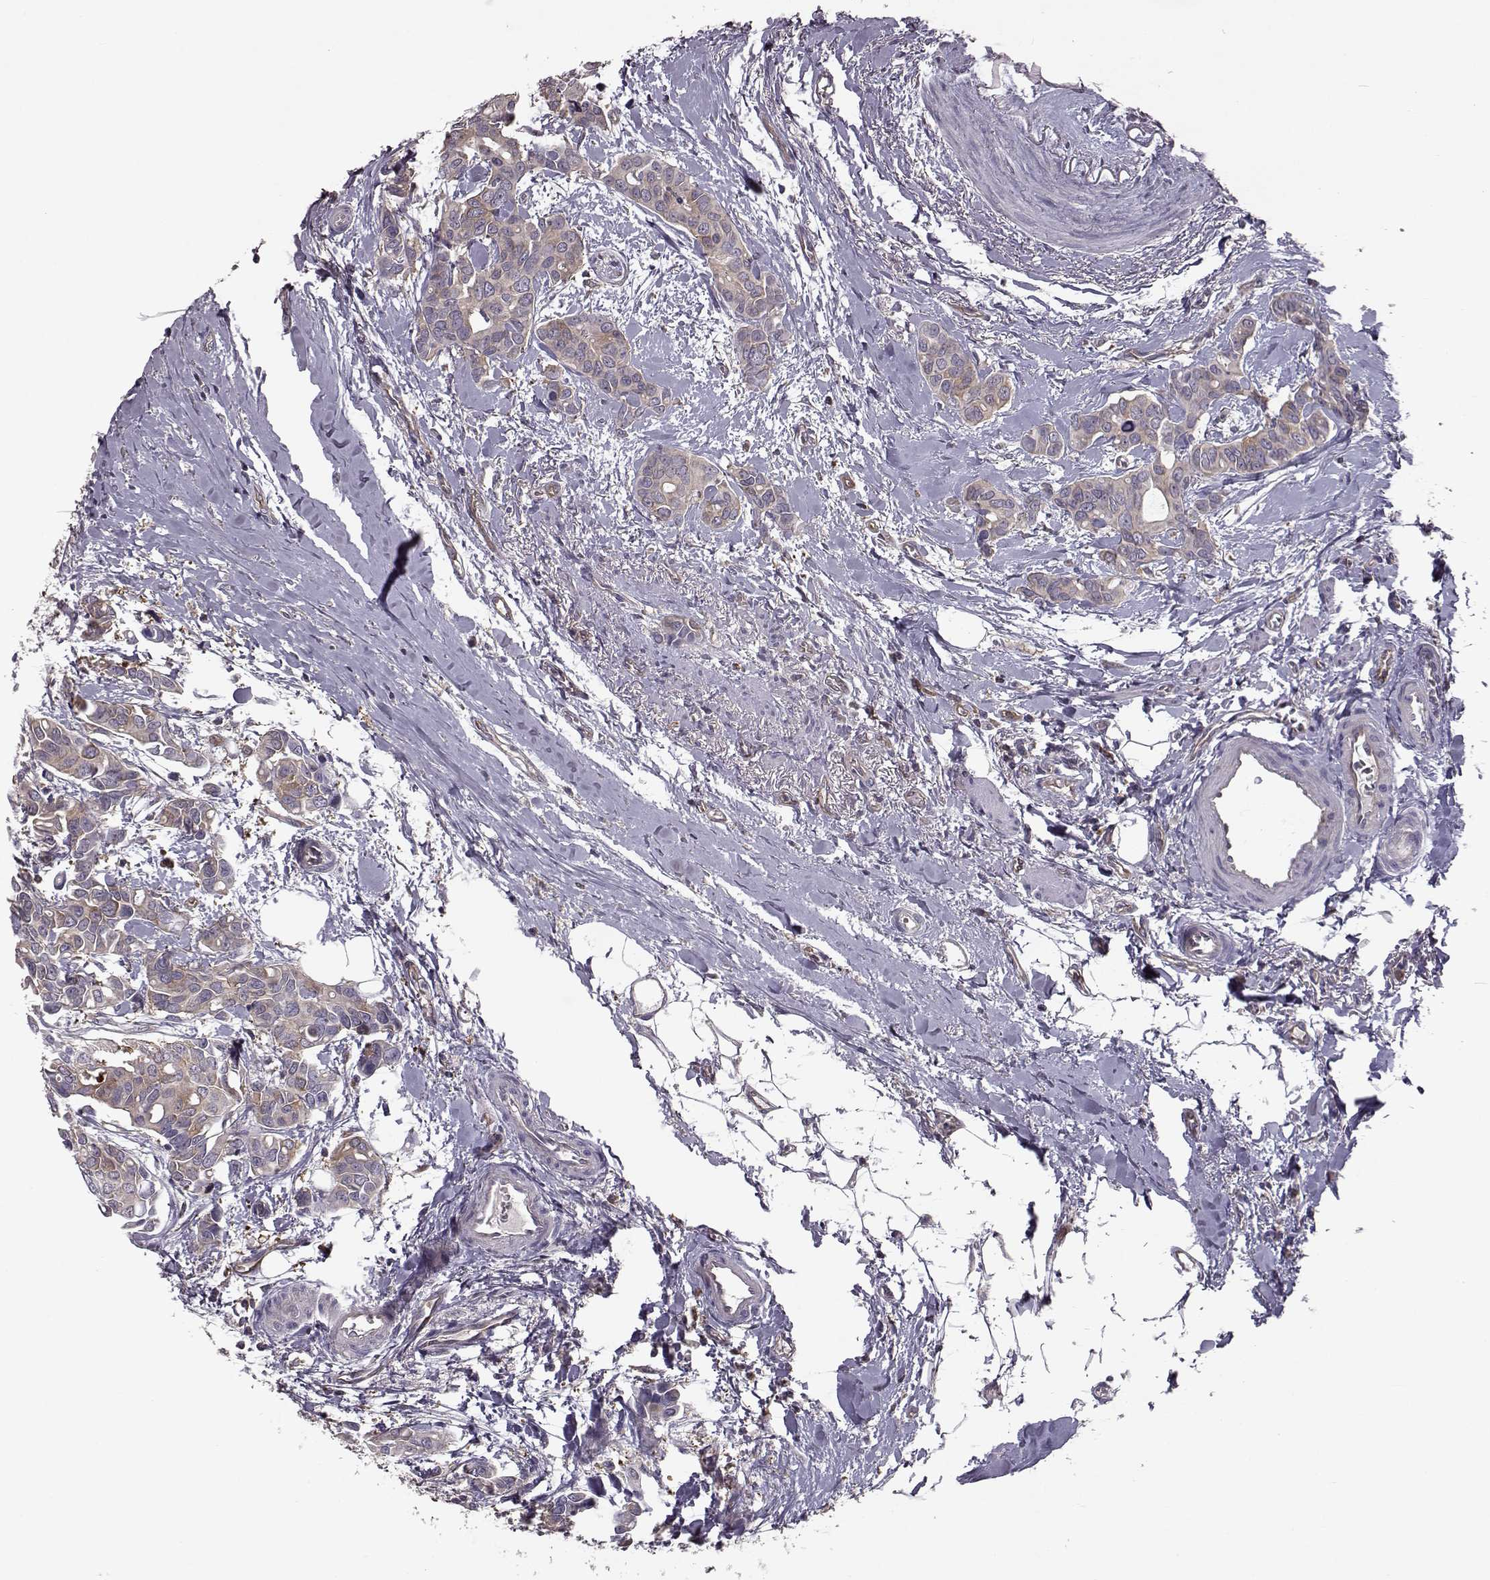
{"staining": {"intensity": "weak", "quantity": ">75%", "location": "cytoplasmic/membranous"}, "tissue": "breast cancer", "cell_type": "Tumor cells", "image_type": "cancer", "snomed": [{"axis": "morphology", "description": "Duct carcinoma"}, {"axis": "topography", "description": "Breast"}], "caption": "Immunohistochemical staining of human infiltrating ductal carcinoma (breast) exhibits weak cytoplasmic/membranous protein positivity in approximately >75% of tumor cells.", "gene": "RANBP1", "patient": {"sex": "female", "age": 54}}